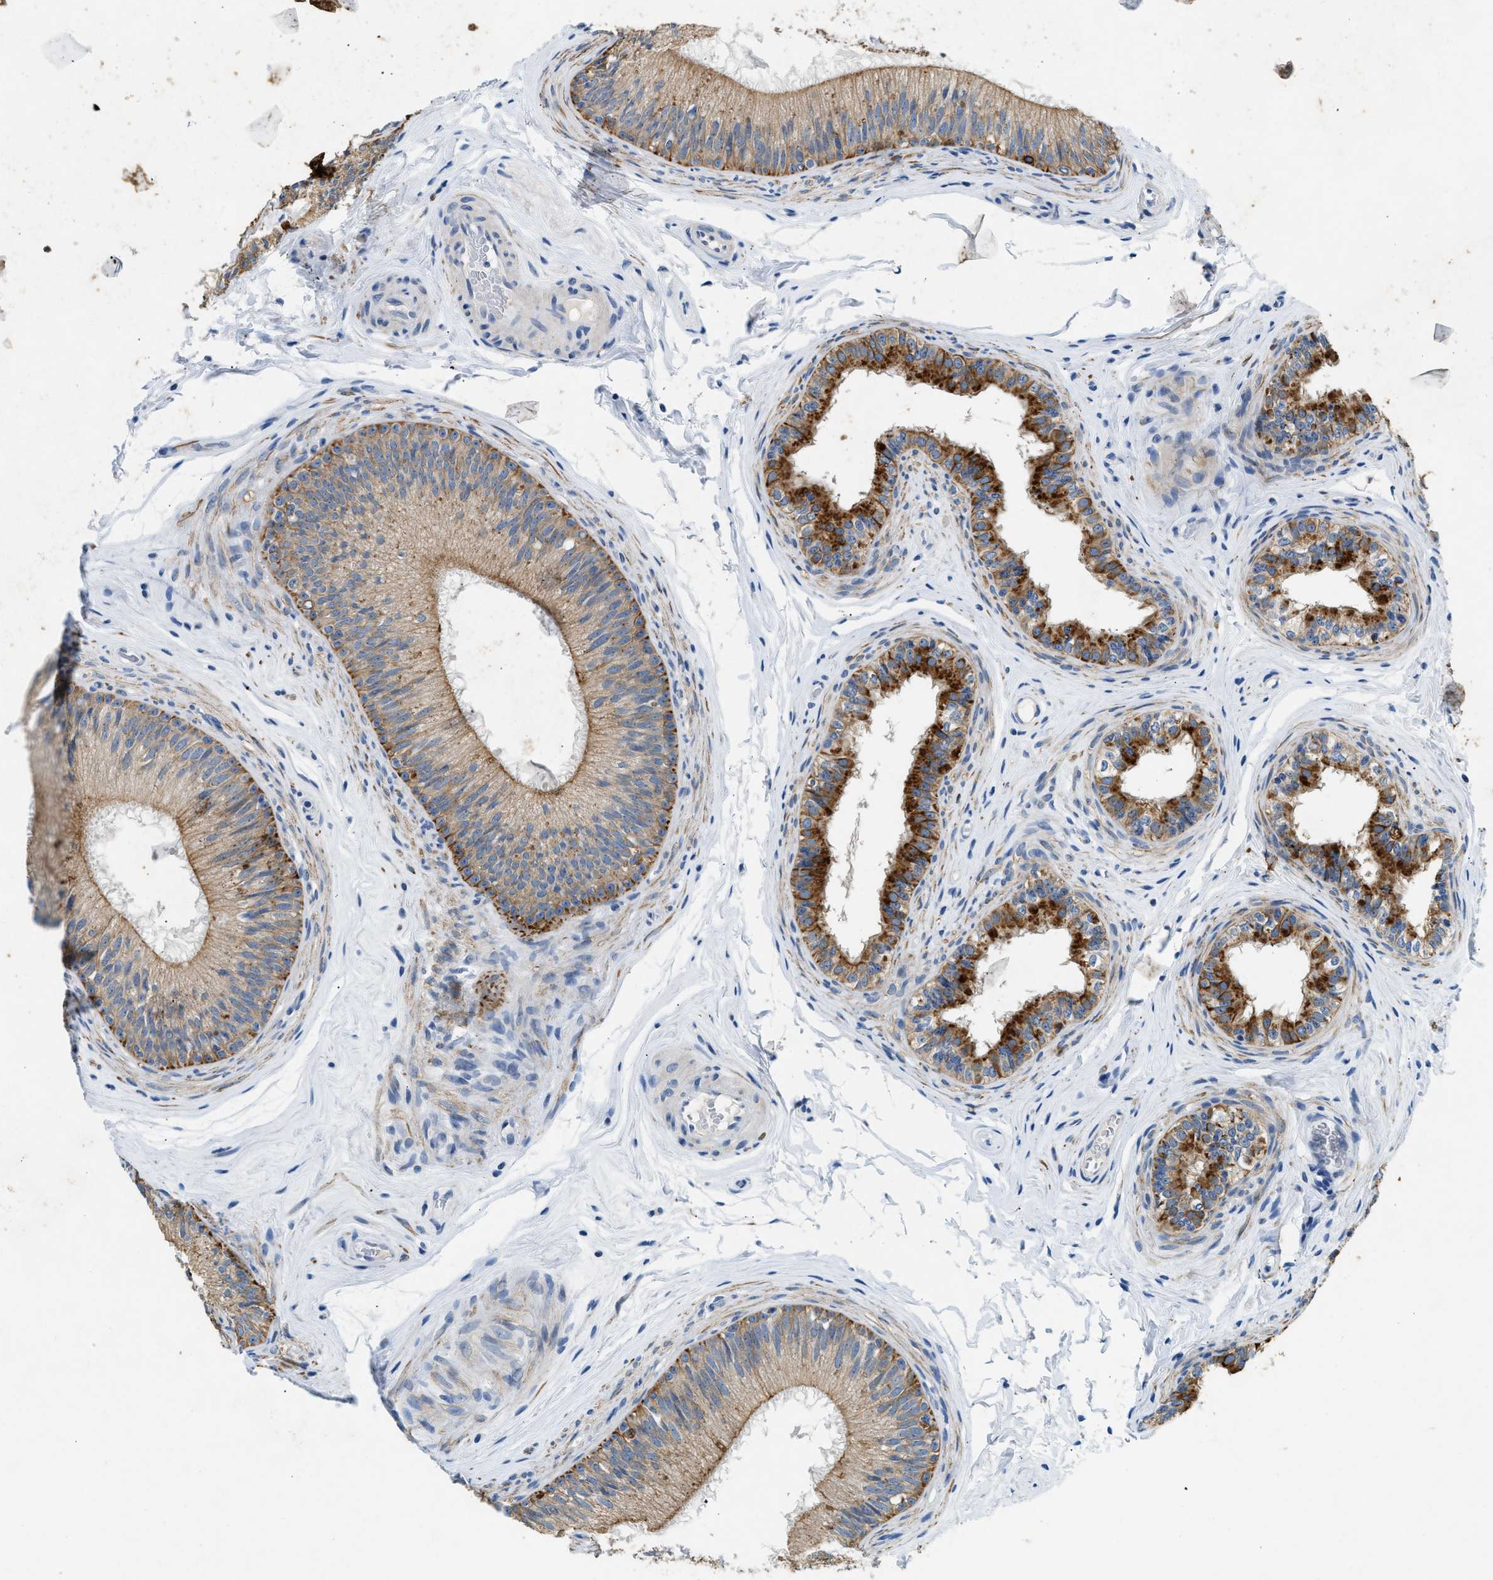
{"staining": {"intensity": "strong", "quantity": "25%-75%", "location": "cytoplasmic/membranous"}, "tissue": "epididymis", "cell_type": "Glandular cells", "image_type": "normal", "snomed": [{"axis": "morphology", "description": "Normal tissue, NOS"}, {"axis": "topography", "description": "Testis"}, {"axis": "topography", "description": "Epididymis"}], "caption": "An image of epididymis stained for a protein demonstrates strong cytoplasmic/membranous brown staining in glandular cells.", "gene": "CFAP20", "patient": {"sex": "male", "age": 36}}